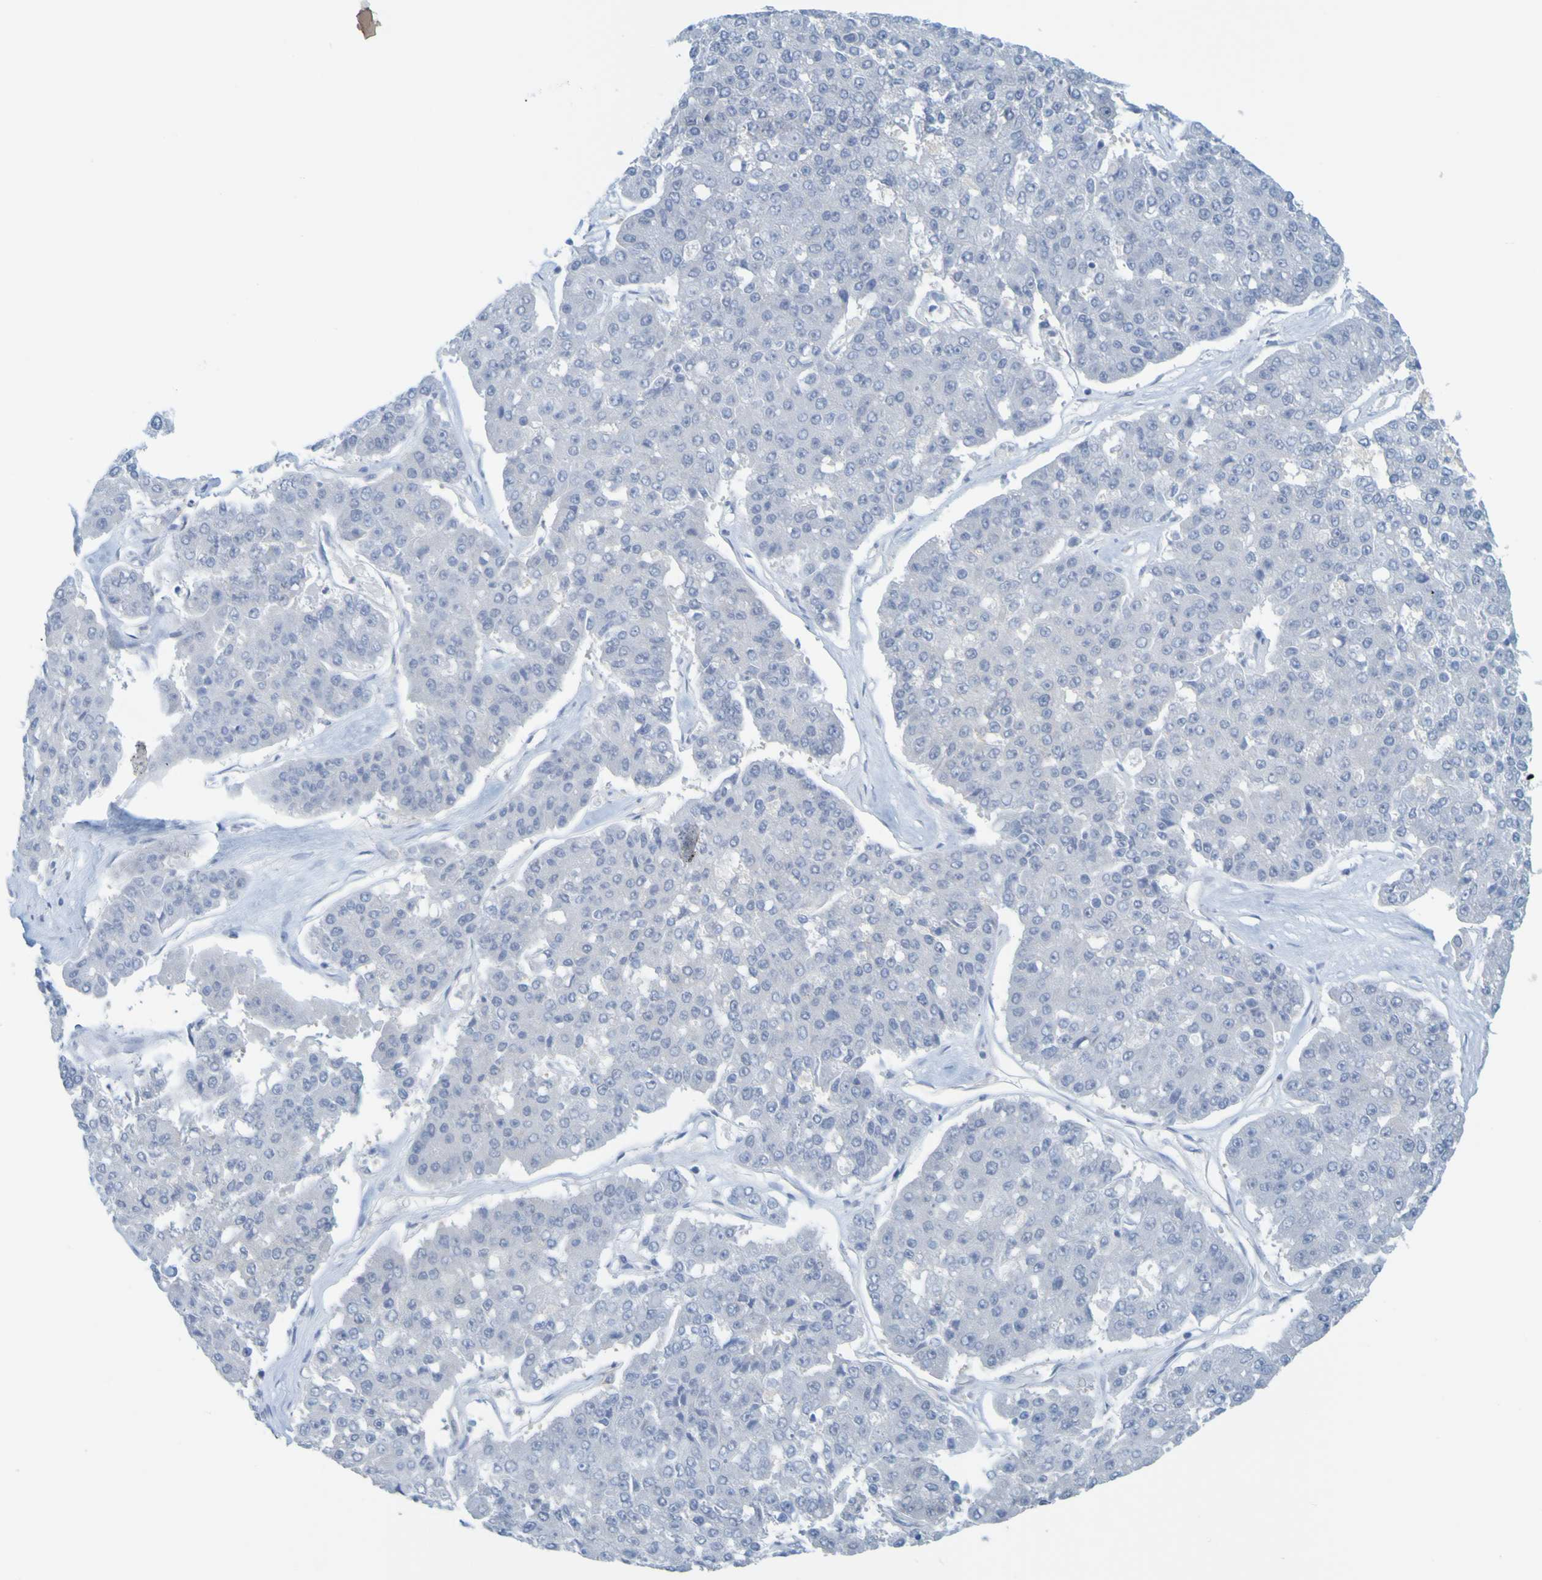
{"staining": {"intensity": "negative", "quantity": "none", "location": "none"}, "tissue": "pancreatic cancer", "cell_type": "Tumor cells", "image_type": "cancer", "snomed": [{"axis": "morphology", "description": "Adenocarcinoma, NOS"}, {"axis": "topography", "description": "Pancreas"}], "caption": "DAB immunohistochemical staining of pancreatic cancer reveals no significant positivity in tumor cells.", "gene": "APPL1", "patient": {"sex": "male", "age": 50}}